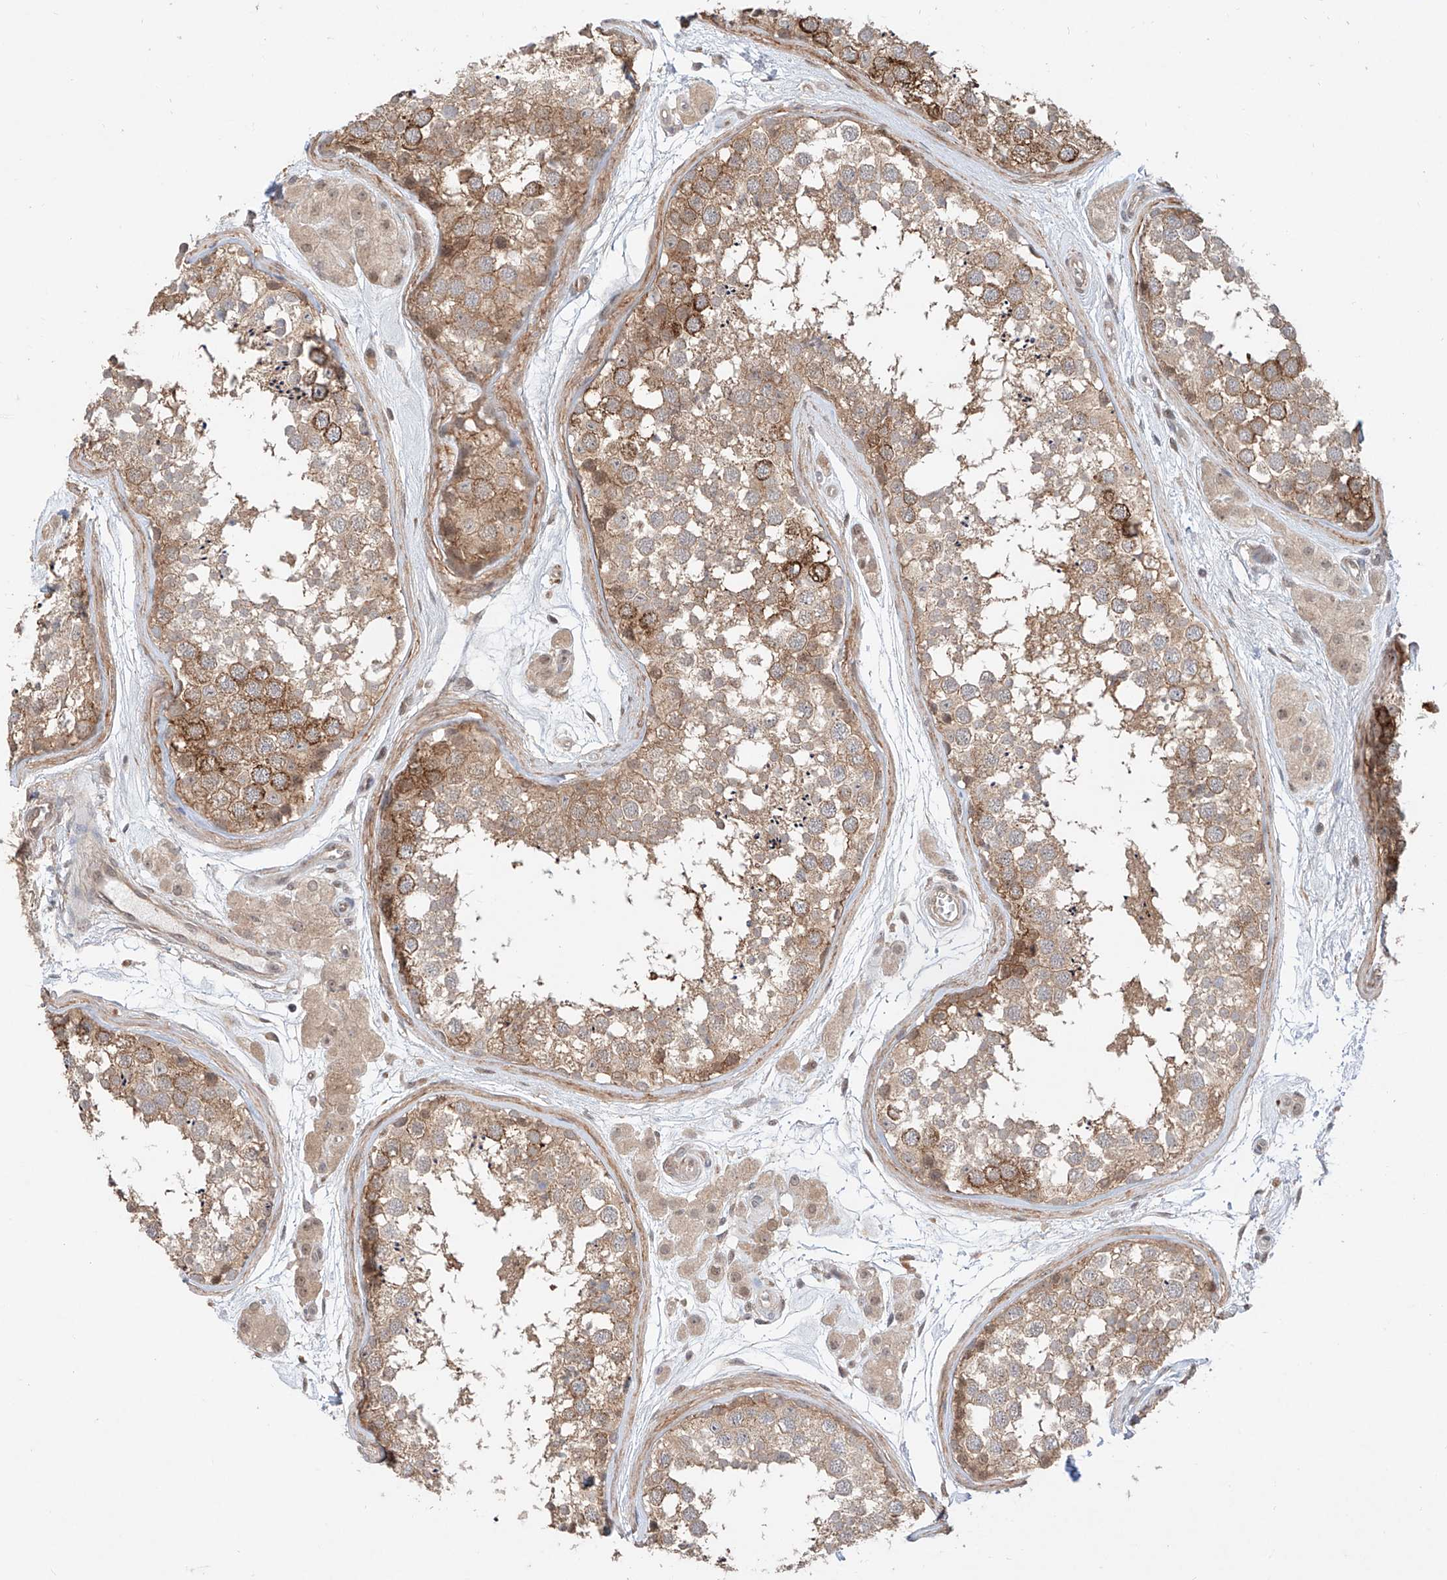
{"staining": {"intensity": "moderate", "quantity": ">75%", "location": "cytoplasmic/membranous"}, "tissue": "testis", "cell_type": "Cells in seminiferous ducts", "image_type": "normal", "snomed": [{"axis": "morphology", "description": "Normal tissue, NOS"}, {"axis": "topography", "description": "Testis"}], "caption": "An IHC photomicrograph of unremarkable tissue is shown. Protein staining in brown highlights moderate cytoplasmic/membranous positivity in testis within cells in seminiferous ducts.", "gene": "TSR2", "patient": {"sex": "male", "age": 56}}